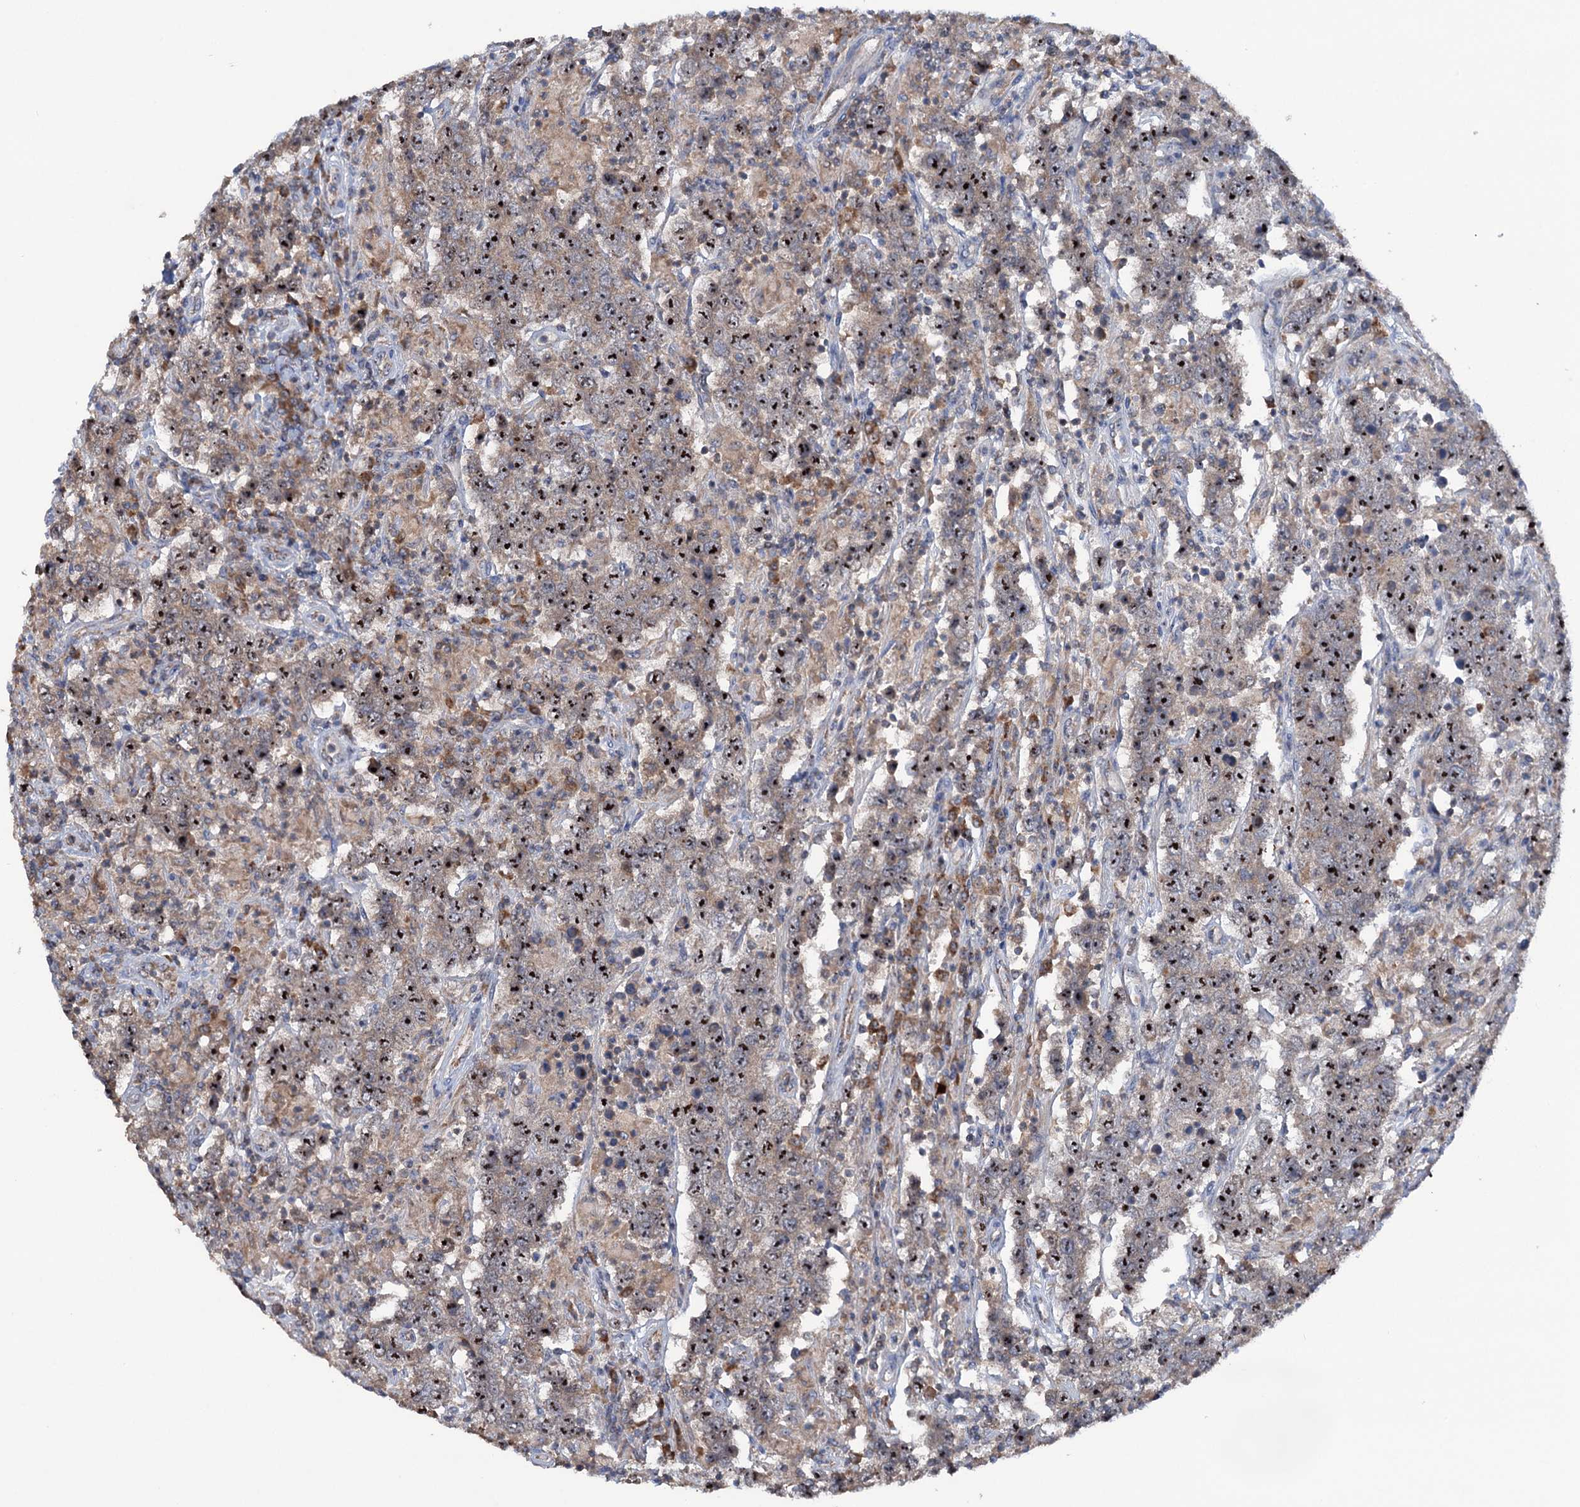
{"staining": {"intensity": "moderate", "quantity": ">75%", "location": "cytoplasmic/membranous,nuclear"}, "tissue": "testis cancer", "cell_type": "Tumor cells", "image_type": "cancer", "snomed": [{"axis": "morphology", "description": "Normal tissue, NOS"}, {"axis": "morphology", "description": "Urothelial carcinoma, High grade"}, {"axis": "morphology", "description": "Seminoma, NOS"}, {"axis": "morphology", "description": "Carcinoma, Embryonal, NOS"}, {"axis": "topography", "description": "Urinary bladder"}, {"axis": "topography", "description": "Testis"}], "caption": "Testis cancer stained for a protein (brown) reveals moderate cytoplasmic/membranous and nuclear positive staining in about >75% of tumor cells.", "gene": "HTR3B", "patient": {"sex": "male", "age": 41}}